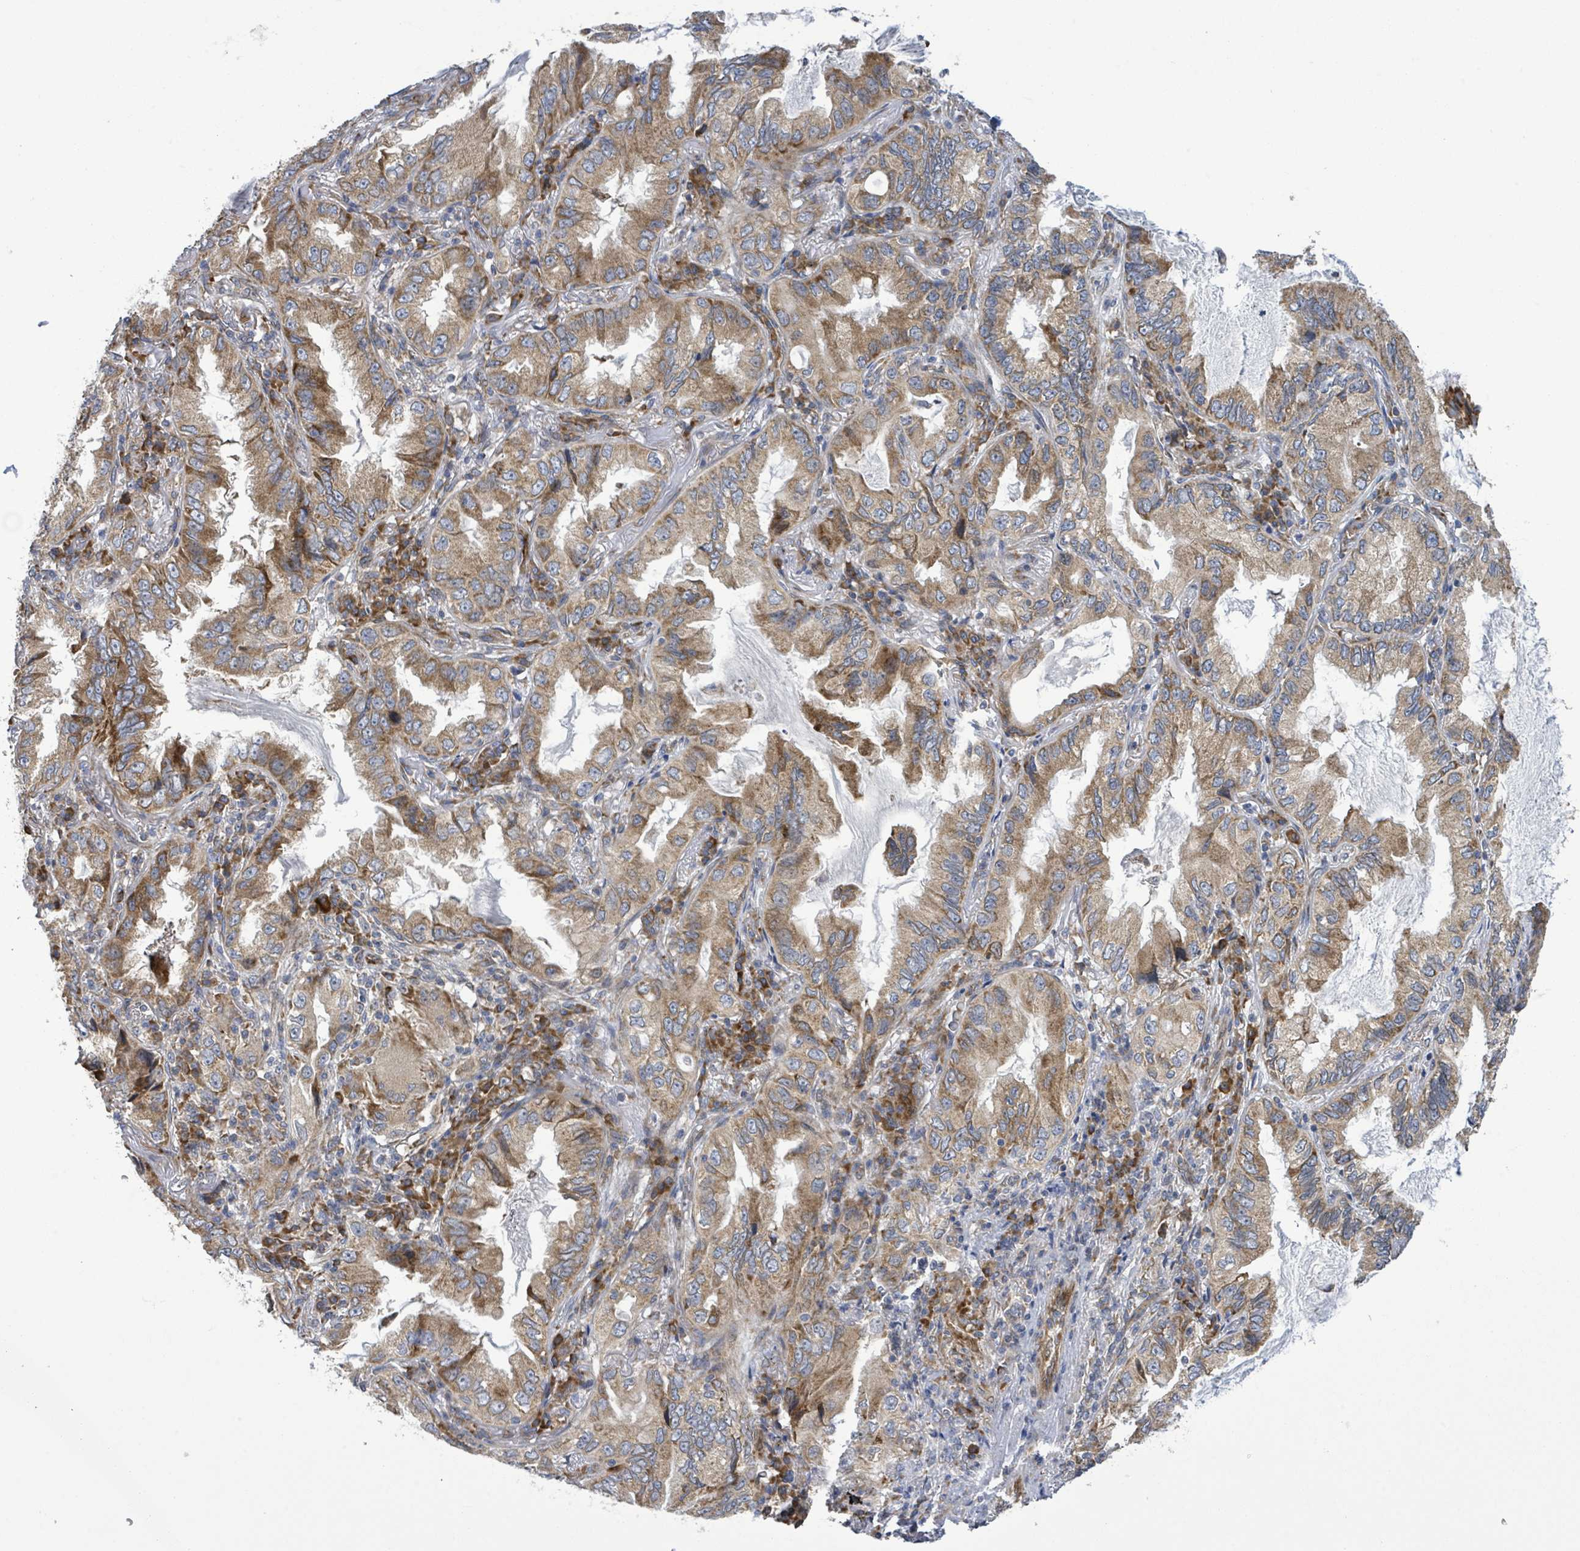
{"staining": {"intensity": "moderate", "quantity": ">75%", "location": "cytoplasmic/membranous"}, "tissue": "lung cancer", "cell_type": "Tumor cells", "image_type": "cancer", "snomed": [{"axis": "morphology", "description": "Adenocarcinoma, NOS"}, {"axis": "topography", "description": "Lung"}], "caption": "This image reveals IHC staining of lung cancer (adenocarcinoma), with medium moderate cytoplasmic/membranous expression in approximately >75% of tumor cells.", "gene": "NOMO1", "patient": {"sex": "female", "age": 69}}